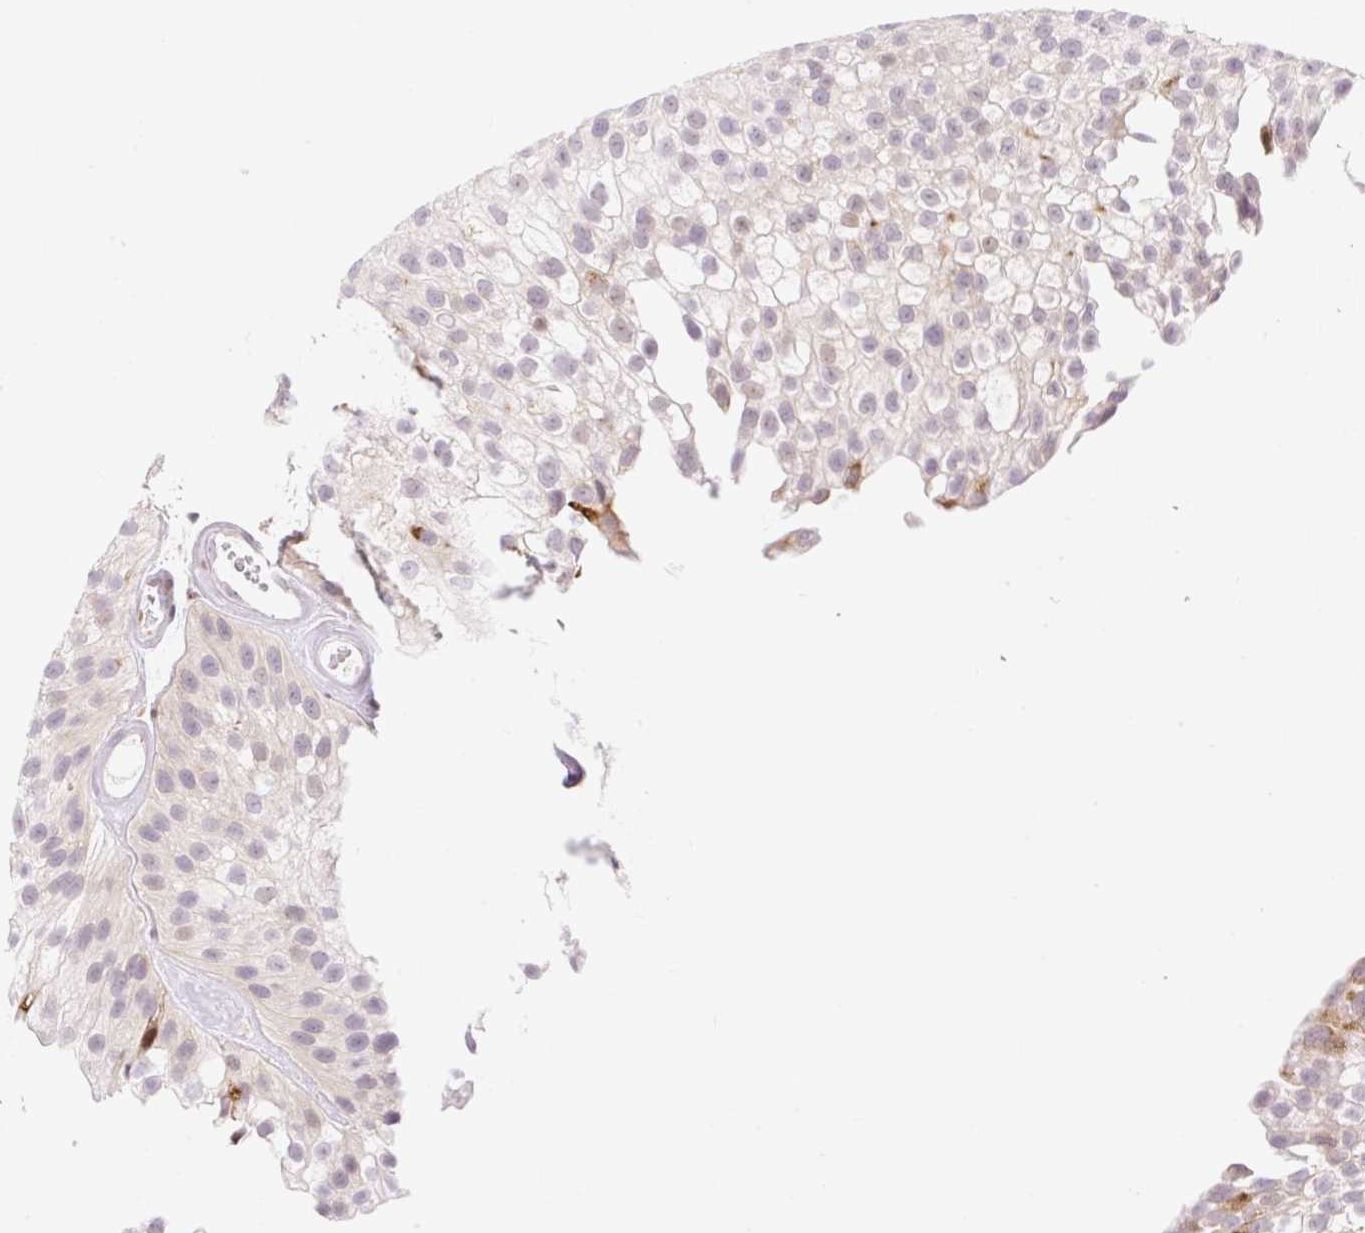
{"staining": {"intensity": "moderate", "quantity": "25%-75%", "location": "cytoplasmic/membranous,nuclear"}, "tissue": "urothelial cancer", "cell_type": "Tumor cells", "image_type": "cancer", "snomed": [{"axis": "morphology", "description": "Urothelial carcinoma, NOS"}, {"axis": "topography", "description": "Urinary bladder"}], "caption": "DAB immunohistochemical staining of transitional cell carcinoma shows moderate cytoplasmic/membranous and nuclear protein expression in about 25%-75% of tumor cells.", "gene": "ZFP41", "patient": {"sex": "male", "age": 87}}